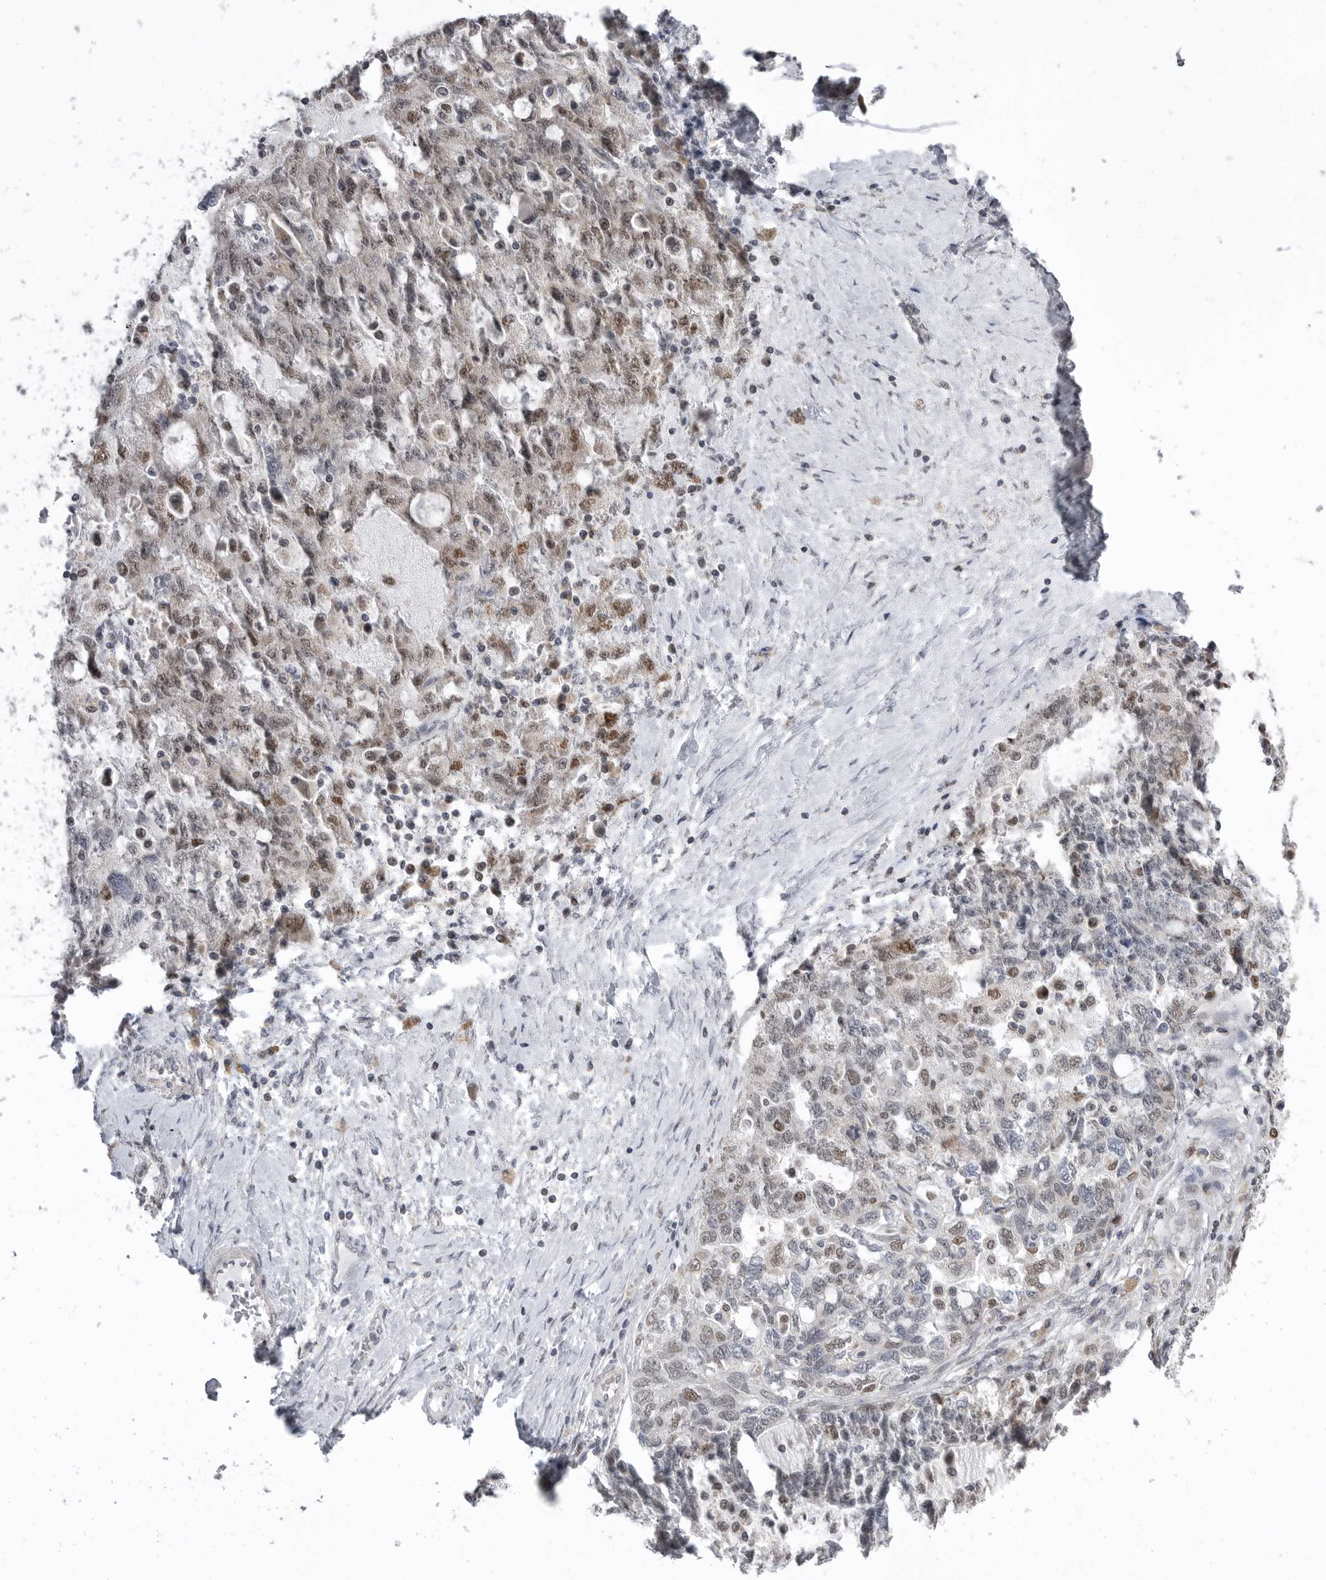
{"staining": {"intensity": "moderate", "quantity": "<25%", "location": "nuclear"}, "tissue": "ovarian cancer", "cell_type": "Tumor cells", "image_type": "cancer", "snomed": [{"axis": "morphology", "description": "Carcinoma, NOS"}, {"axis": "morphology", "description": "Cystadenocarcinoma, serous, NOS"}, {"axis": "topography", "description": "Ovary"}], "caption": "Tumor cells show low levels of moderate nuclear expression in about <25% of cells in human ovarian cancer.", "gene": "SMARCC1", "patient": {"sex": "female", "age": 69}}